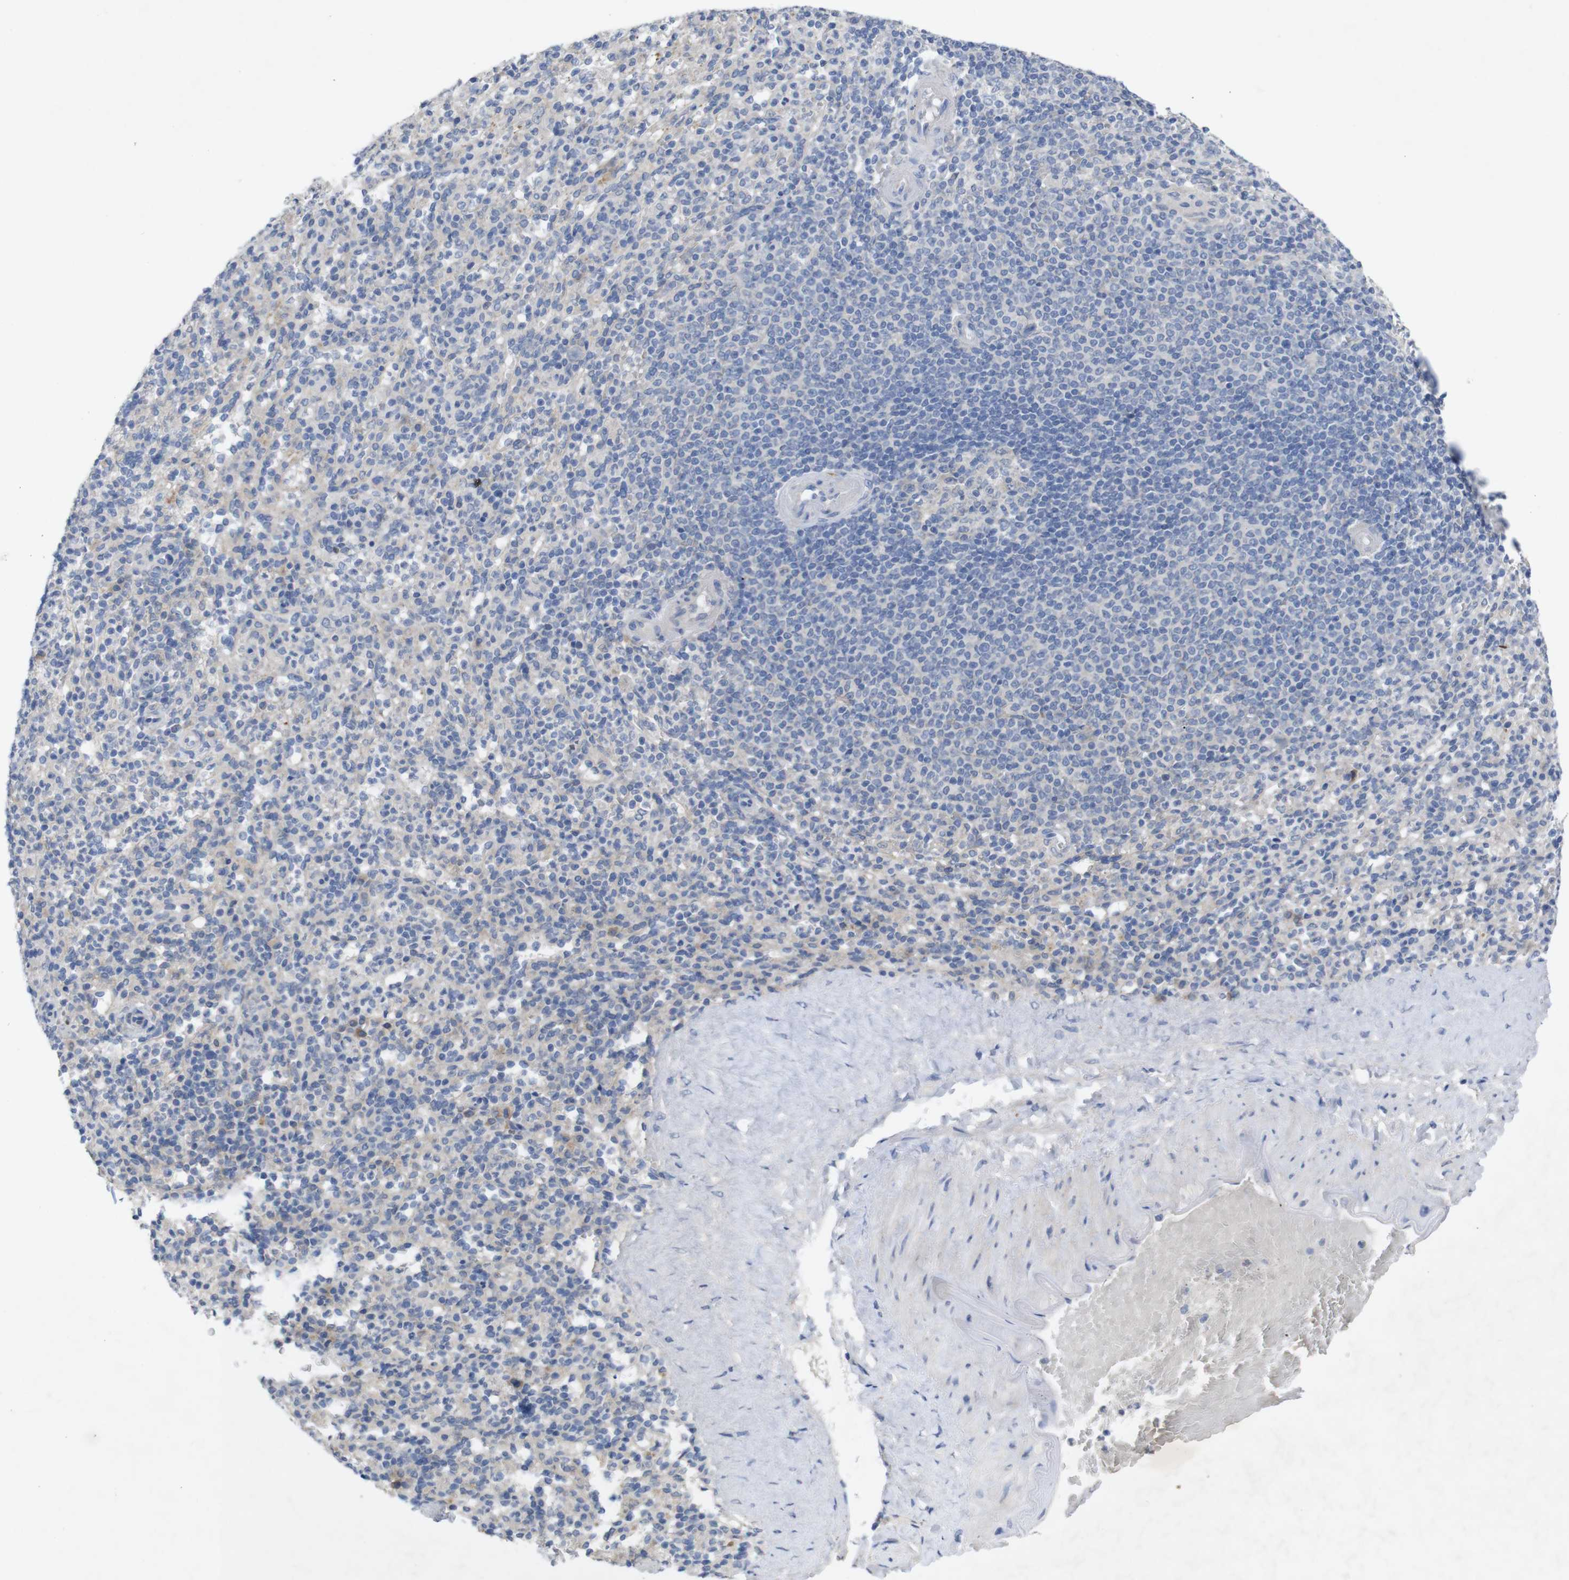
{"staining": {"intensity": "weak", "quantity": "<25%", "location": "cytoplasmic/membranous"}, "tissue": "spleen", "cell_type": "Cells in red pulp", "image_type": "normal", "snomed": [{"axis": "morphology", "description": "Normal tissue, NOS"}, {"axis": "topography", "description": "Spleen"}], "caption": "Protein analysis of benign spleen shows no significant positivity in cells in red pulp. The staining was performed using DAB to visualize the protein expression in brown, while the nuclei were stained in blue with hematoxylin (Magnification: 20x).", "gene": "BCAR3", "patient": {"sex": "male", "age": 36}}